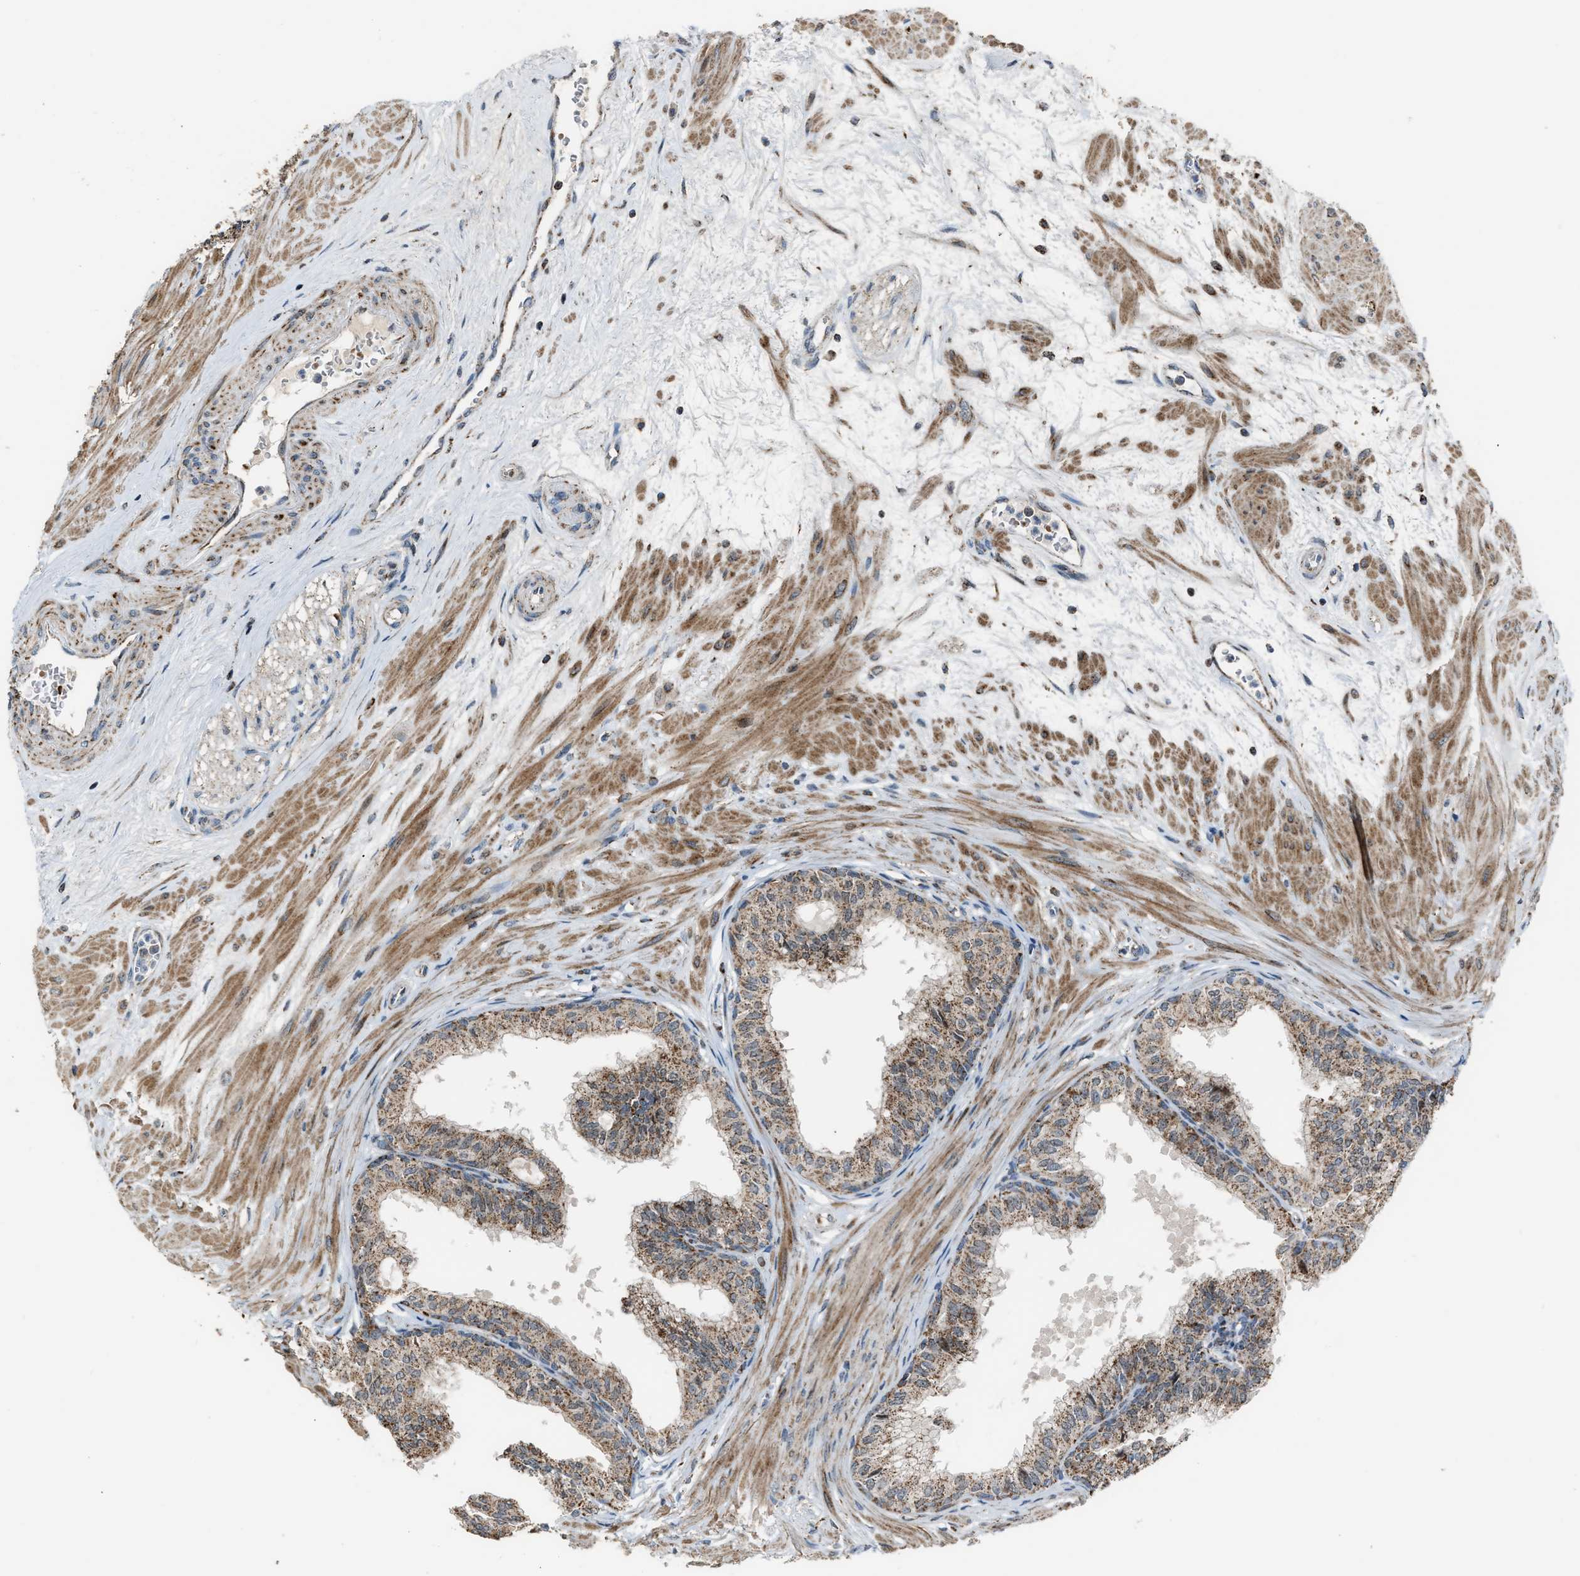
{"staining": {"intensity": "strong", "quantity": ">75%", "location": "cytoplasmic/membranous"}, "tissue": "seminal vesicle", "cell_type": "Glandular cells", "image_type": "normal", "snomed": [{"axis": "morphology", "description": "Normal tissue, NOS"}, {"axis": "topography", "description": "Prostate"}, {"axis": "topography", "description": "Seminal veicle"}], "caption": "This photomicrograph reveals immunohistochemistry staining of benign human seminal vesicle, with high strong cytoplasmic/membranous staining in approximately >75% of glandular cells.", "gene": "CHN2", "patient": {"sex": "male", "age": 60}}